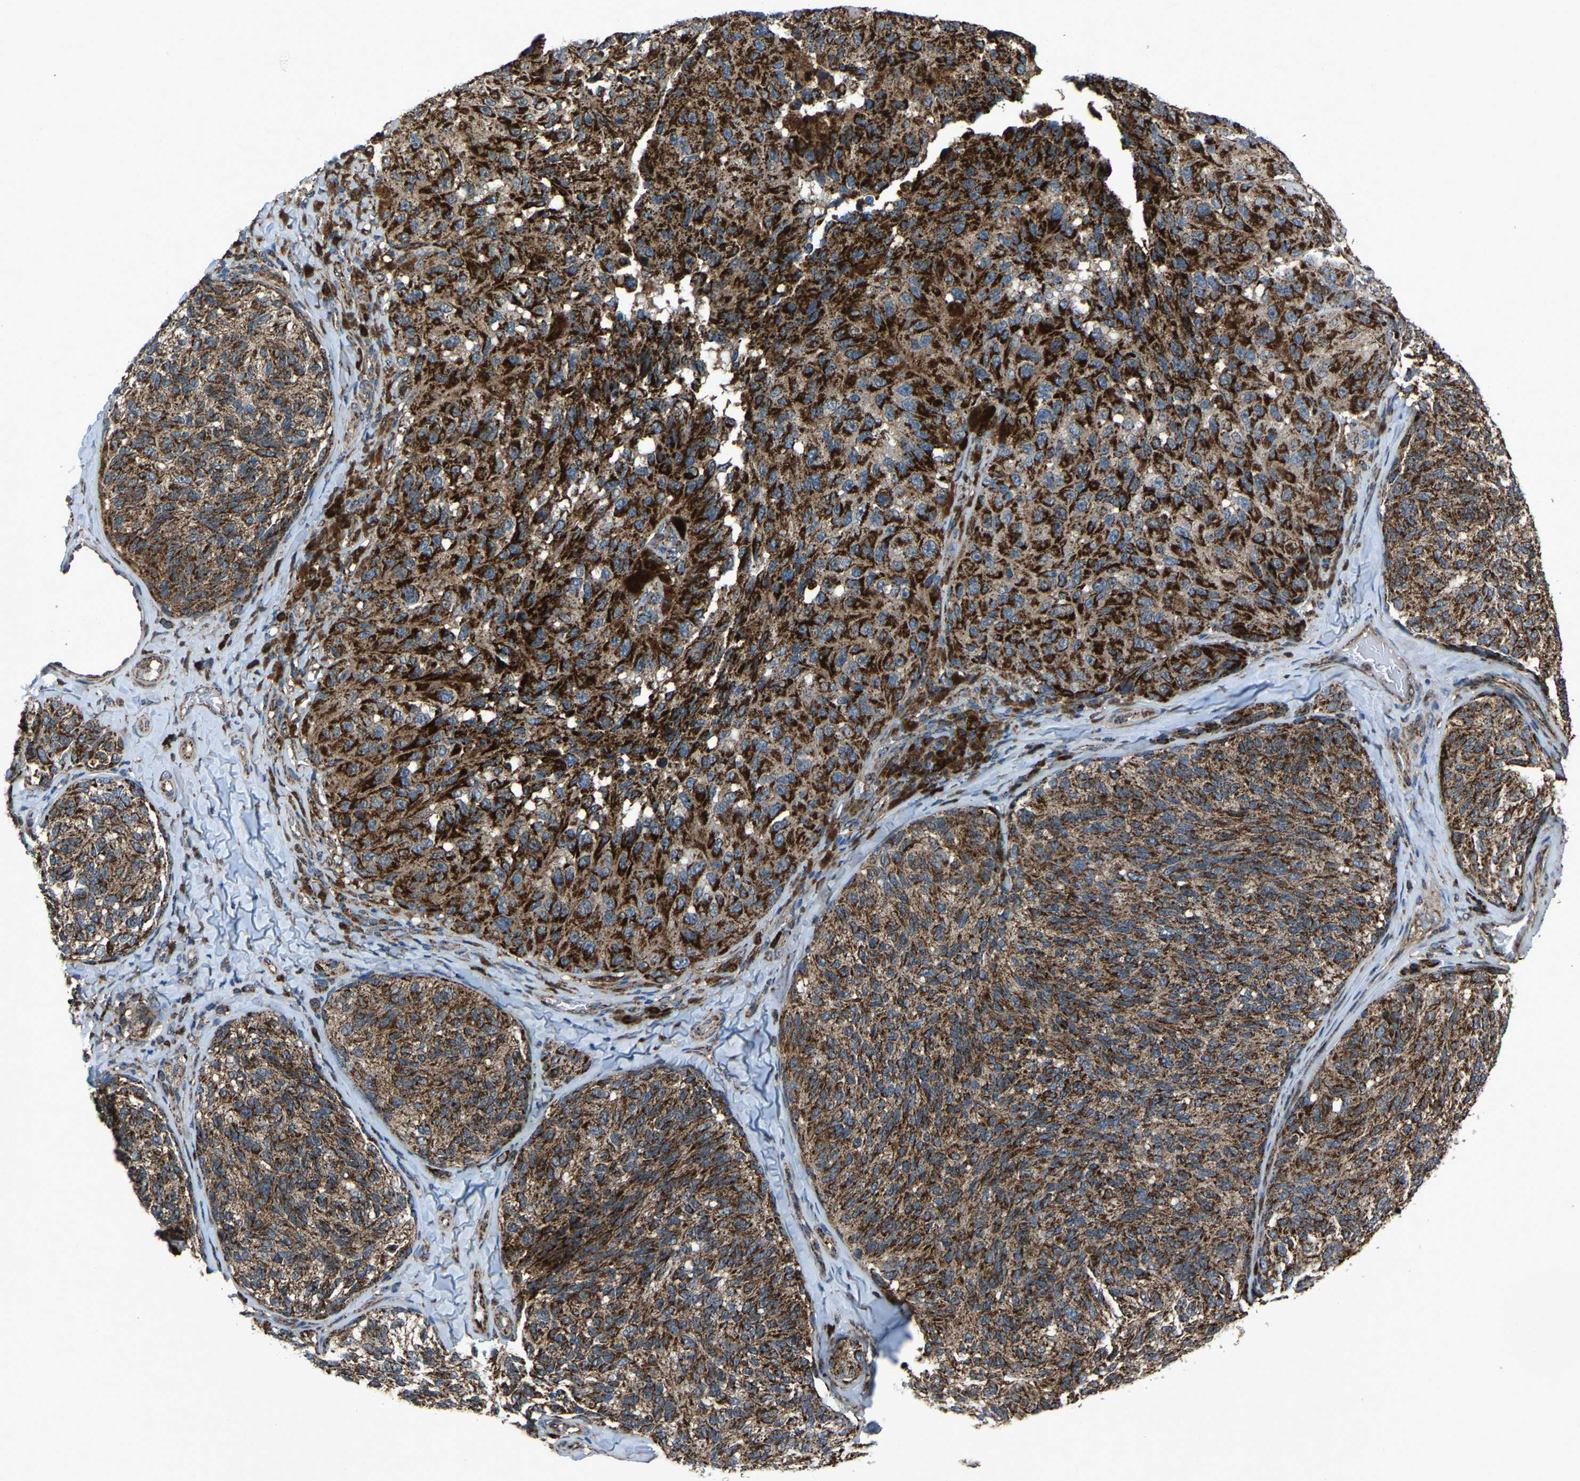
{"staining": {"intensity": "strong", "quantity": ">75%", "location": "cytoplasmic/membranous"}, "tissue": "melanoma", "cell_type": "Tumor cells", "image_type": "cancer", "snomed": [{"axis": "morphology", "description": "Malignant melanoma, NOS"}, {"axis": "topography", "description": "Skin"}], "caption": "Tumor cells demonstrate high levels of strong cytoplasmic/membranous positivity in about >75% of cells in malignant melanoma. The protein is shown in brown color, while the nuclei are stained blue.", "gene": "AKR1A1", "patient": {"sex": "female", "age": 73}}